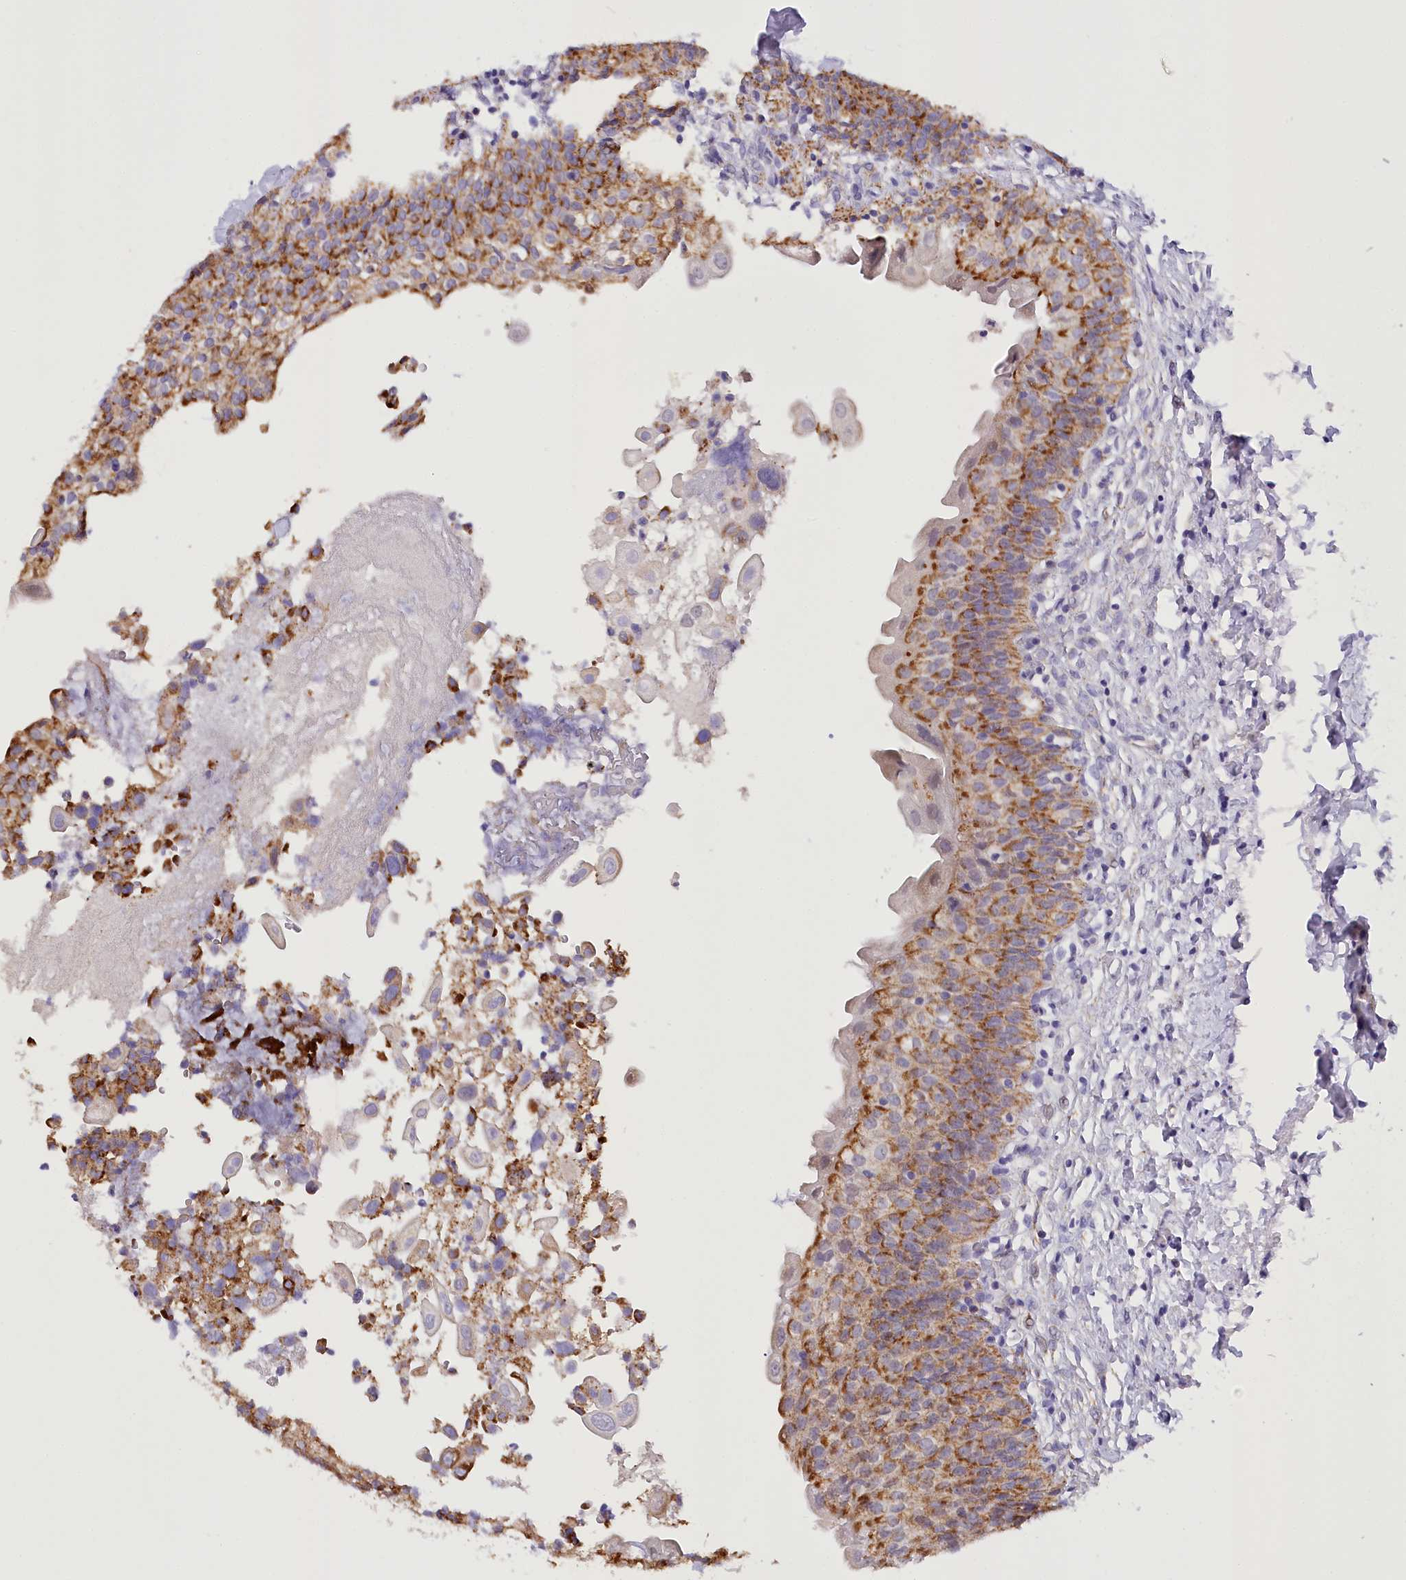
{"staining": {"intensity": "moderate", "quantity": ">75%", "location": "cytoplasmic/membranous"}, "tissue": "urinary bladder", "cell_type": "Urothelial cells", "image_type": "normal", "snomed": [{"axis": "morphology", "description": "Normal tissue, NOS"}, {"axis": "topography", "description": "Urinary bladder"}], "caption": "Moderate cytoplasmic/membranous staining is appreciated in about >75% of urothelial cells in normal urinary bladder. The staining is performed using DAB brown chromogen to label protein expression. The nuclei are counter-stained blue using hematoxylin.", "gene": "DCUN1D1", "patient": {"sex": "male", "age": 55}}